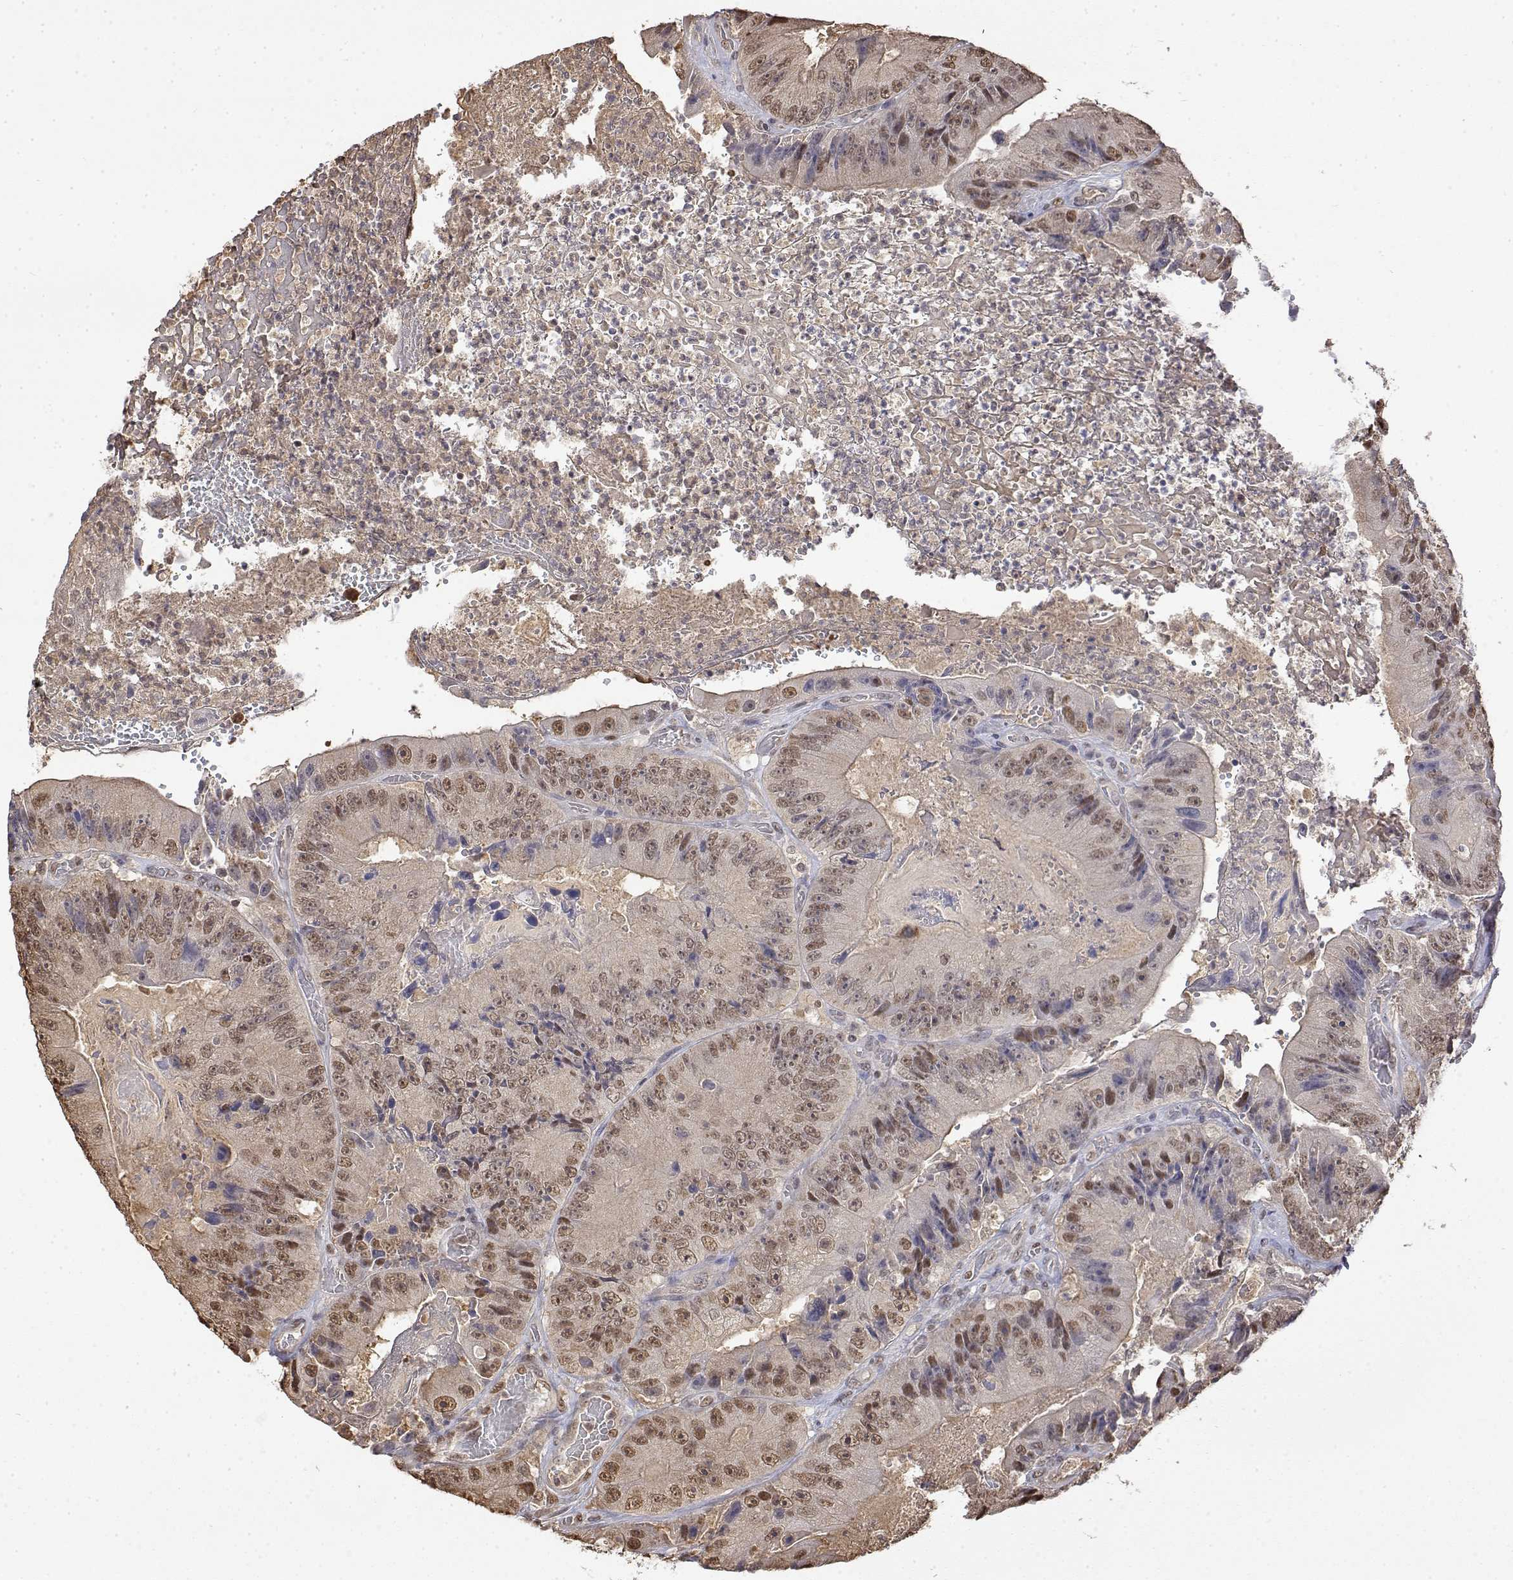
{"staining": {"intensity": "moderate", "quantity": ">75%", "location": "nuclear"}, "tissue": "colorectal cancer", "cell_type": "Tumor cells", "image_type": "cancer", "snomed": [{"axis": "morphology", "description": "Adenocarcinoma, NOS"}, {"axis": "topography", "description": "Colon"}], "caption": "Protein expression analysis of human colorectal adenocarcinoma reveals moderate nuclear positivity in approximately >75% of tumor cells.", "gene": "TPI1", "patient": {"sex": "female", "age": 86}}